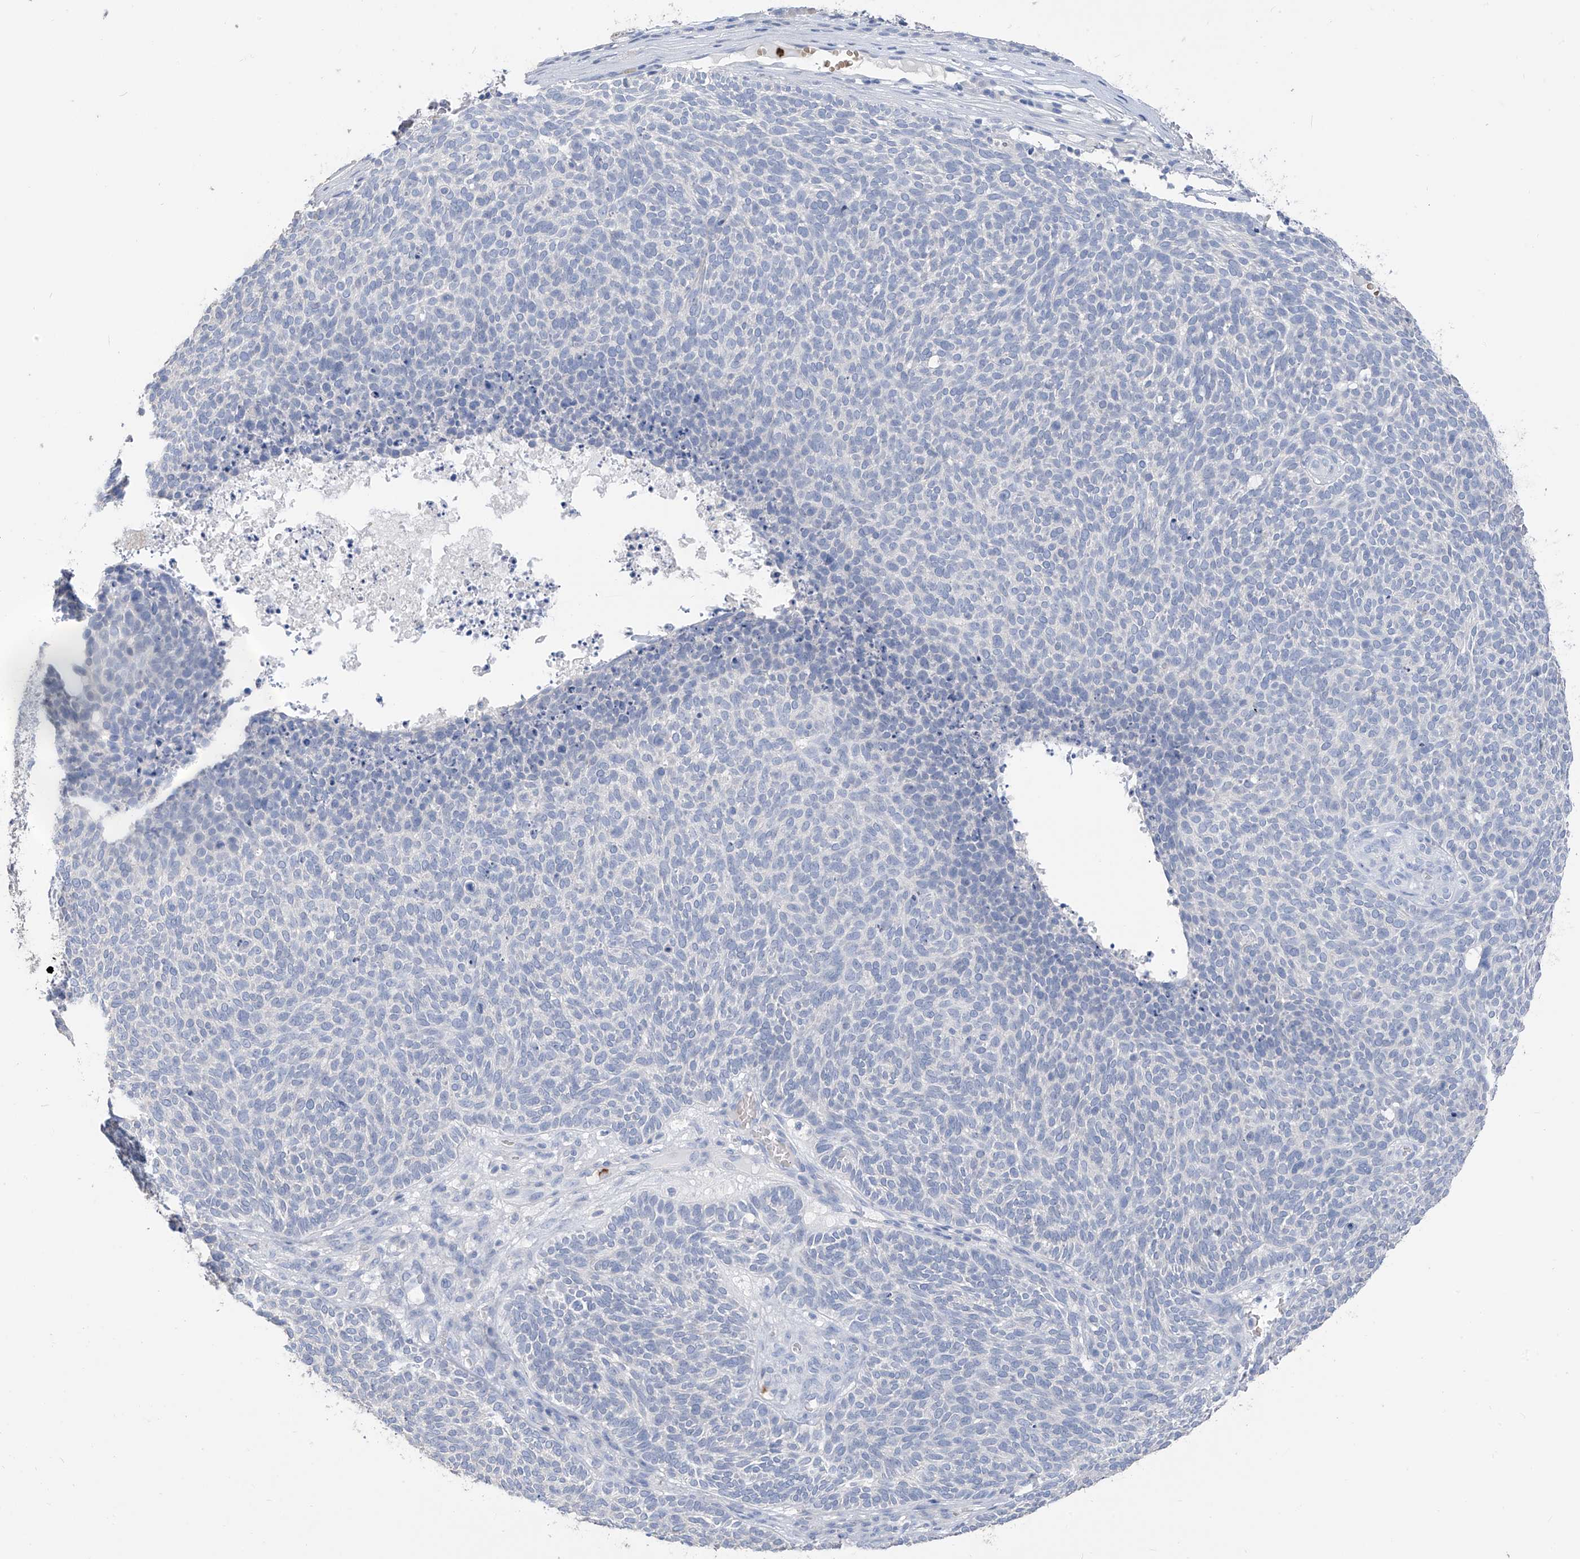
{"staining": {"intensity": "negative", "quantity": "none", "location": "none"}, "tissue": "skin cancer", "cell_type": "Tumor cells", "image_type": "cancer", "snomed": [{"axis": "morphology", "description": "Squamous cell carcinoma, NOS"}, {"axis": "topography", "description": "Skin"}], "caption": "Photomicrograph shows no protein expression in tumor cells of skin squamous cell carcinoma tissue.", "gene": "PAFAH1B3", "patient": {"sex": "female", "age": 90}}